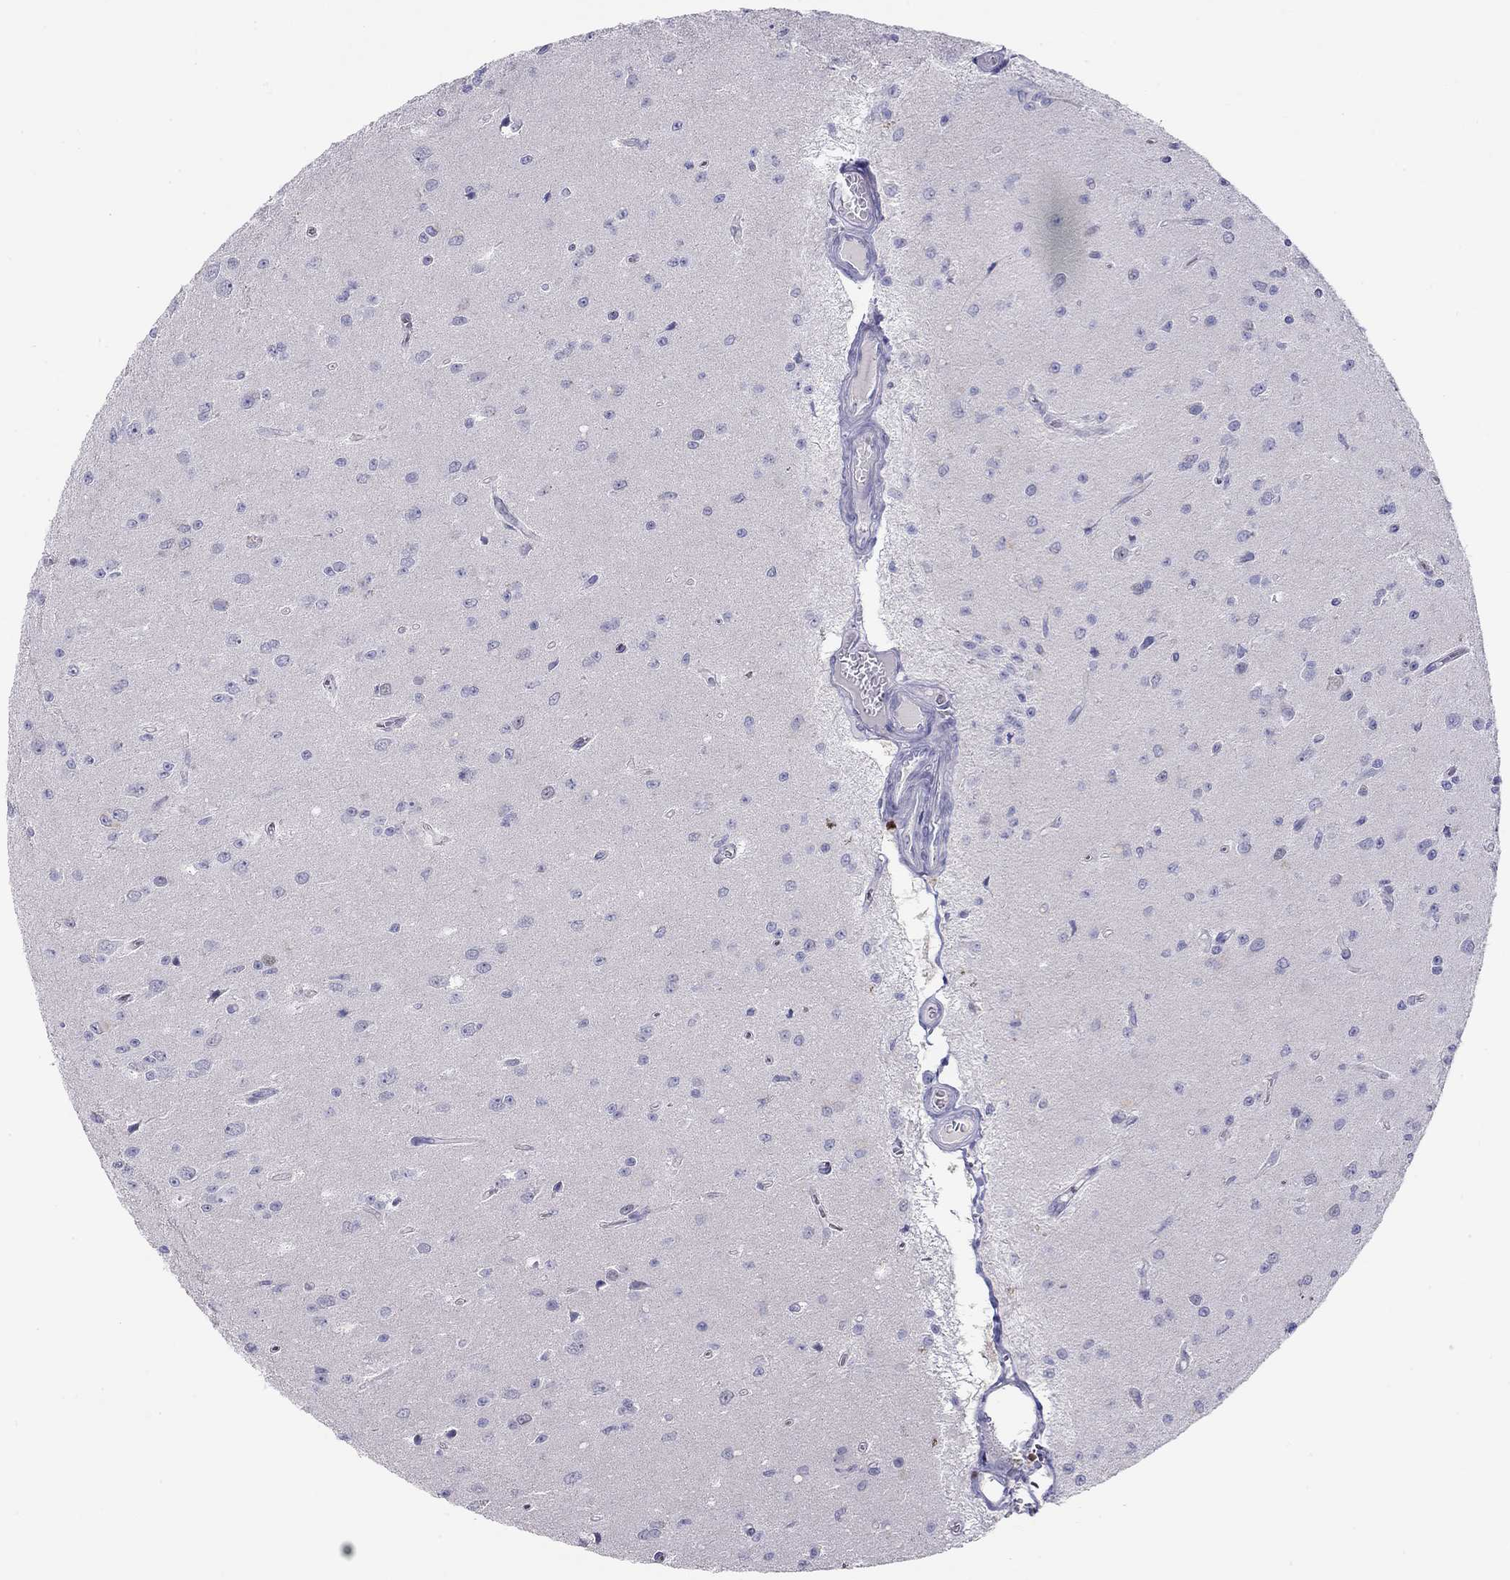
{"staining": {"intensity": "negative", "quantity": "none", "location": "none"}, "tissue": "glioma", "cell_type": "Tumor cells", "image_type": "cancer", "snomed": [{"axis": "morphology", "description": "Glioma, malignant, Low grade"}, {"axis": "topography", "description": "Brain"}], "caption": "Glioma was stained to show a protein in brown. There is no significant positivity in tumor cells.", "gene": "KCNV2", "patient": {"sex": "female", "age": 45}}